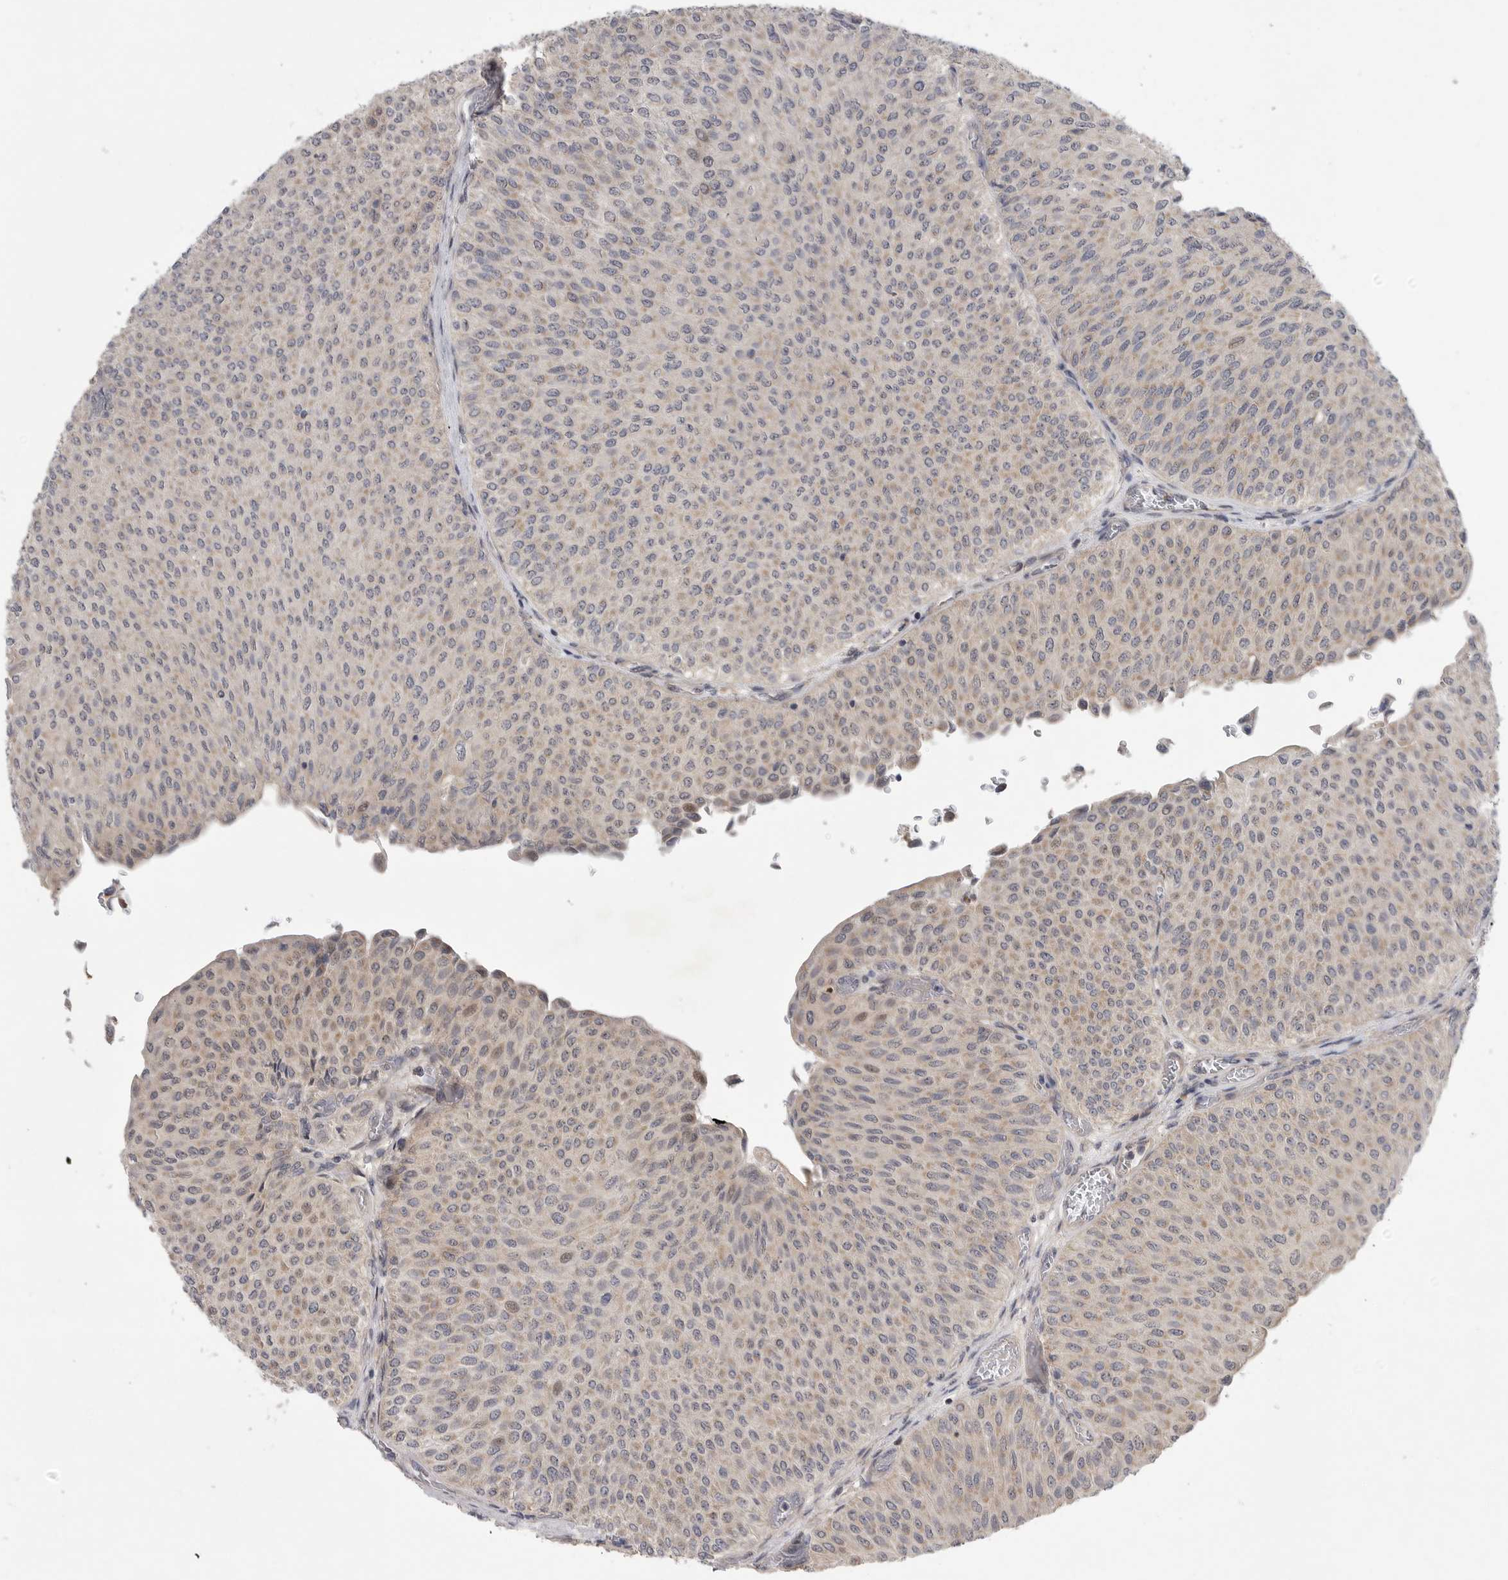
{"staining": {"intensity": "weak", "quantity": "25%-75%", "location": "cytoplasmic/membranous"}, "tissue": "urothelial cancer", "cell_type": "Tumor cells", "image_type": "cancer", "snomed": [{"axis": "morphology", "description": "Urothelial carcinoma, Low grade"}, {"axis": "topography", "description": "Urinary bladder"}], "caption": "Immunohistochemical staining of urothelial cancer exhibits low levels of weak cytoplasmic/membranous expression in about 25%-75% of tumor cells.", "gene": "FBXO43", "patient": {"sex": "male", "age": 78}}